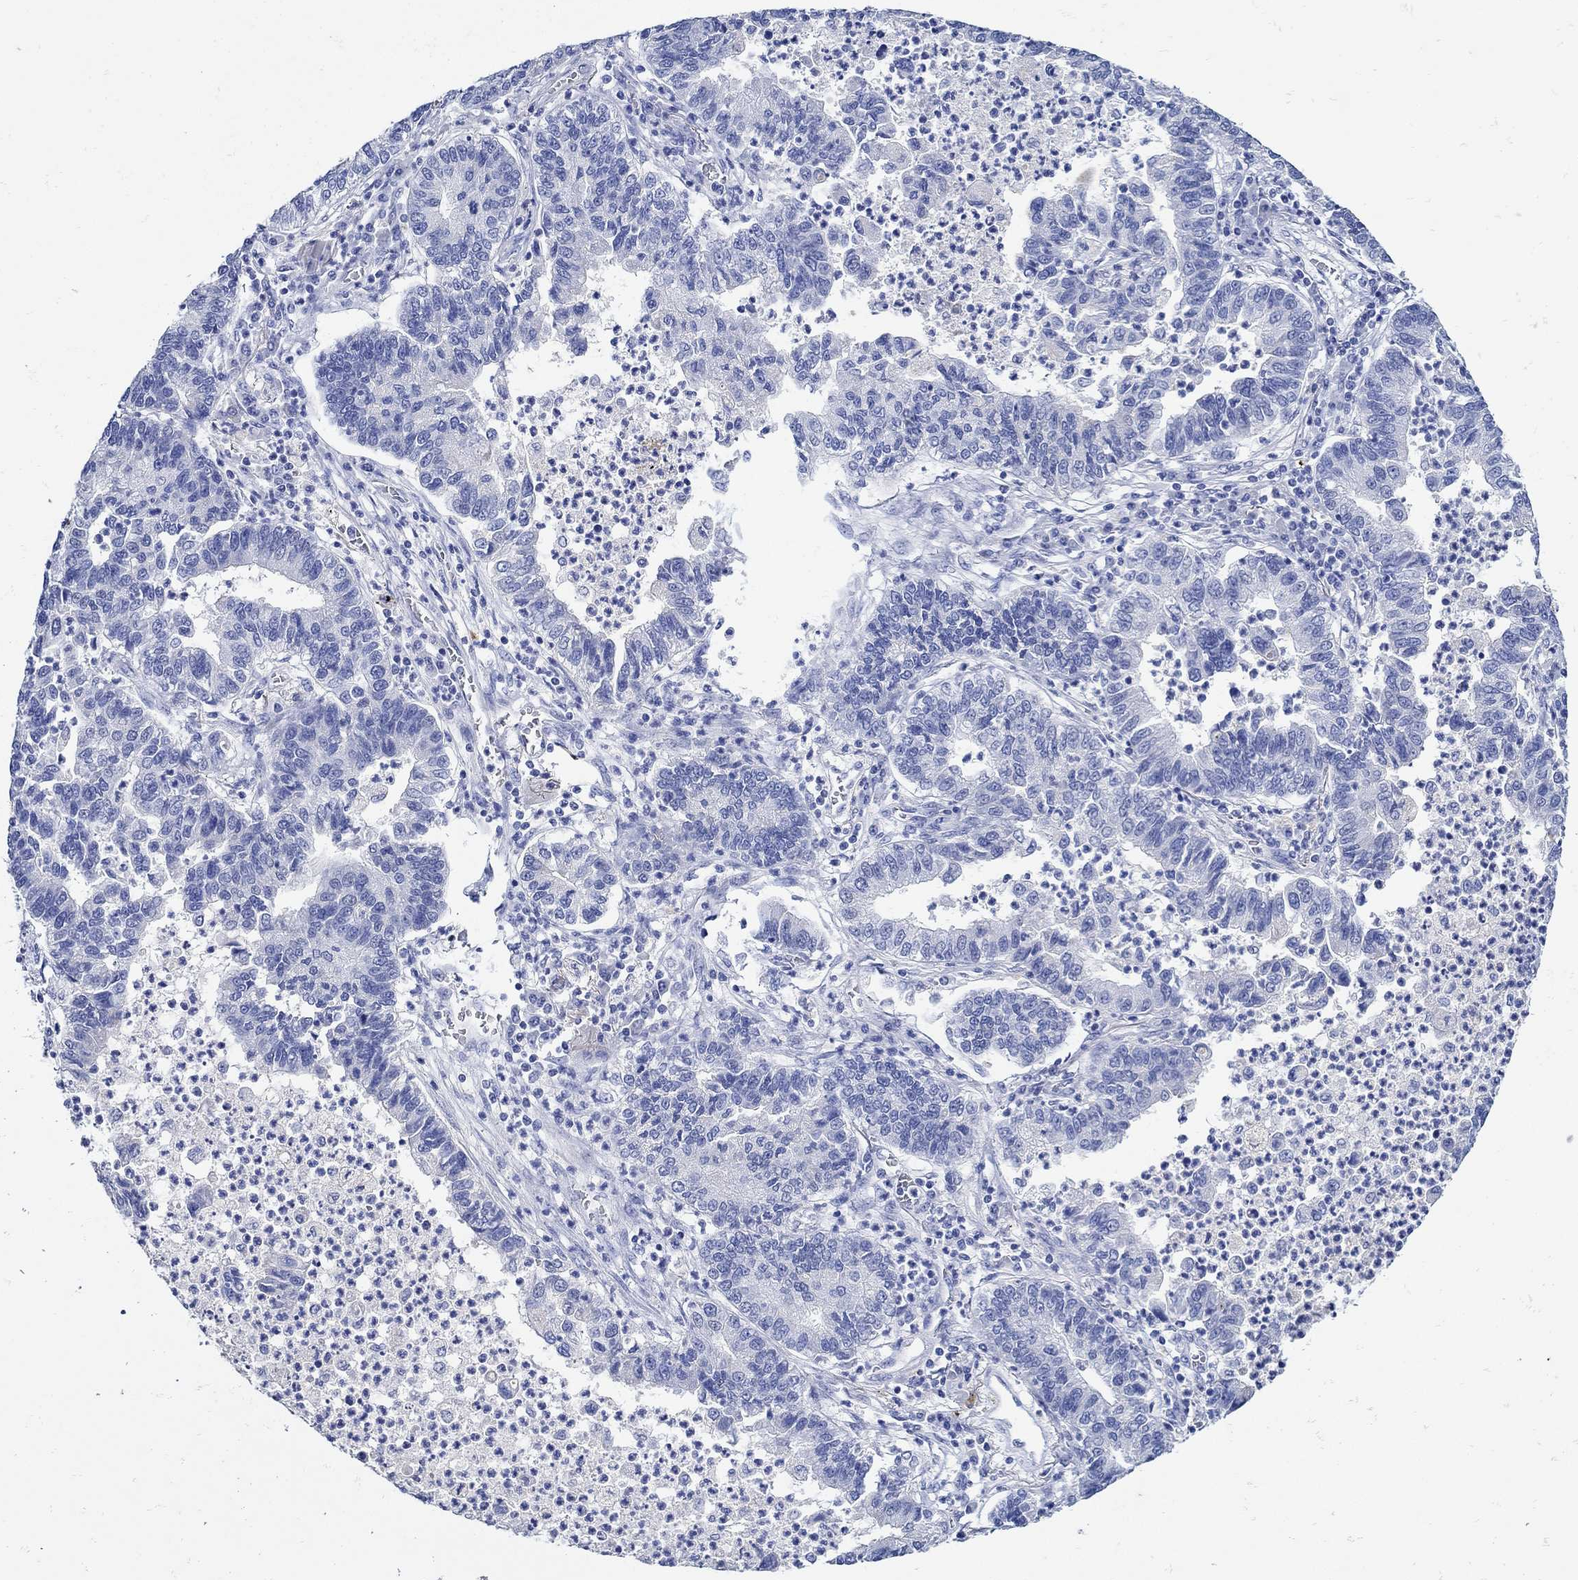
{"staining": {"intensity": "negative", "quantity": "none", "location": "none"}, "tissue": "lung cancer", "cell_type": "Tumor cells", "image_type": "cancer", "snomed": [{"axis": "morphology", "description": "Adenocarcinoma, NOS"}, {"axis": "topography", "description": "Lung"}], "caption": "A high-resolution histopathology image shows immunohistochemistry staining of lung adenocarcinoma, which reveals no significant expression in tumor cells. (DAB (3,3'-diaminobenzidine) immunohistochemistry (IHC) visualized using brightfield microscopy, high magnification).", "gene": "NOS1", "patient": {"sex": "female", "age": 57}}